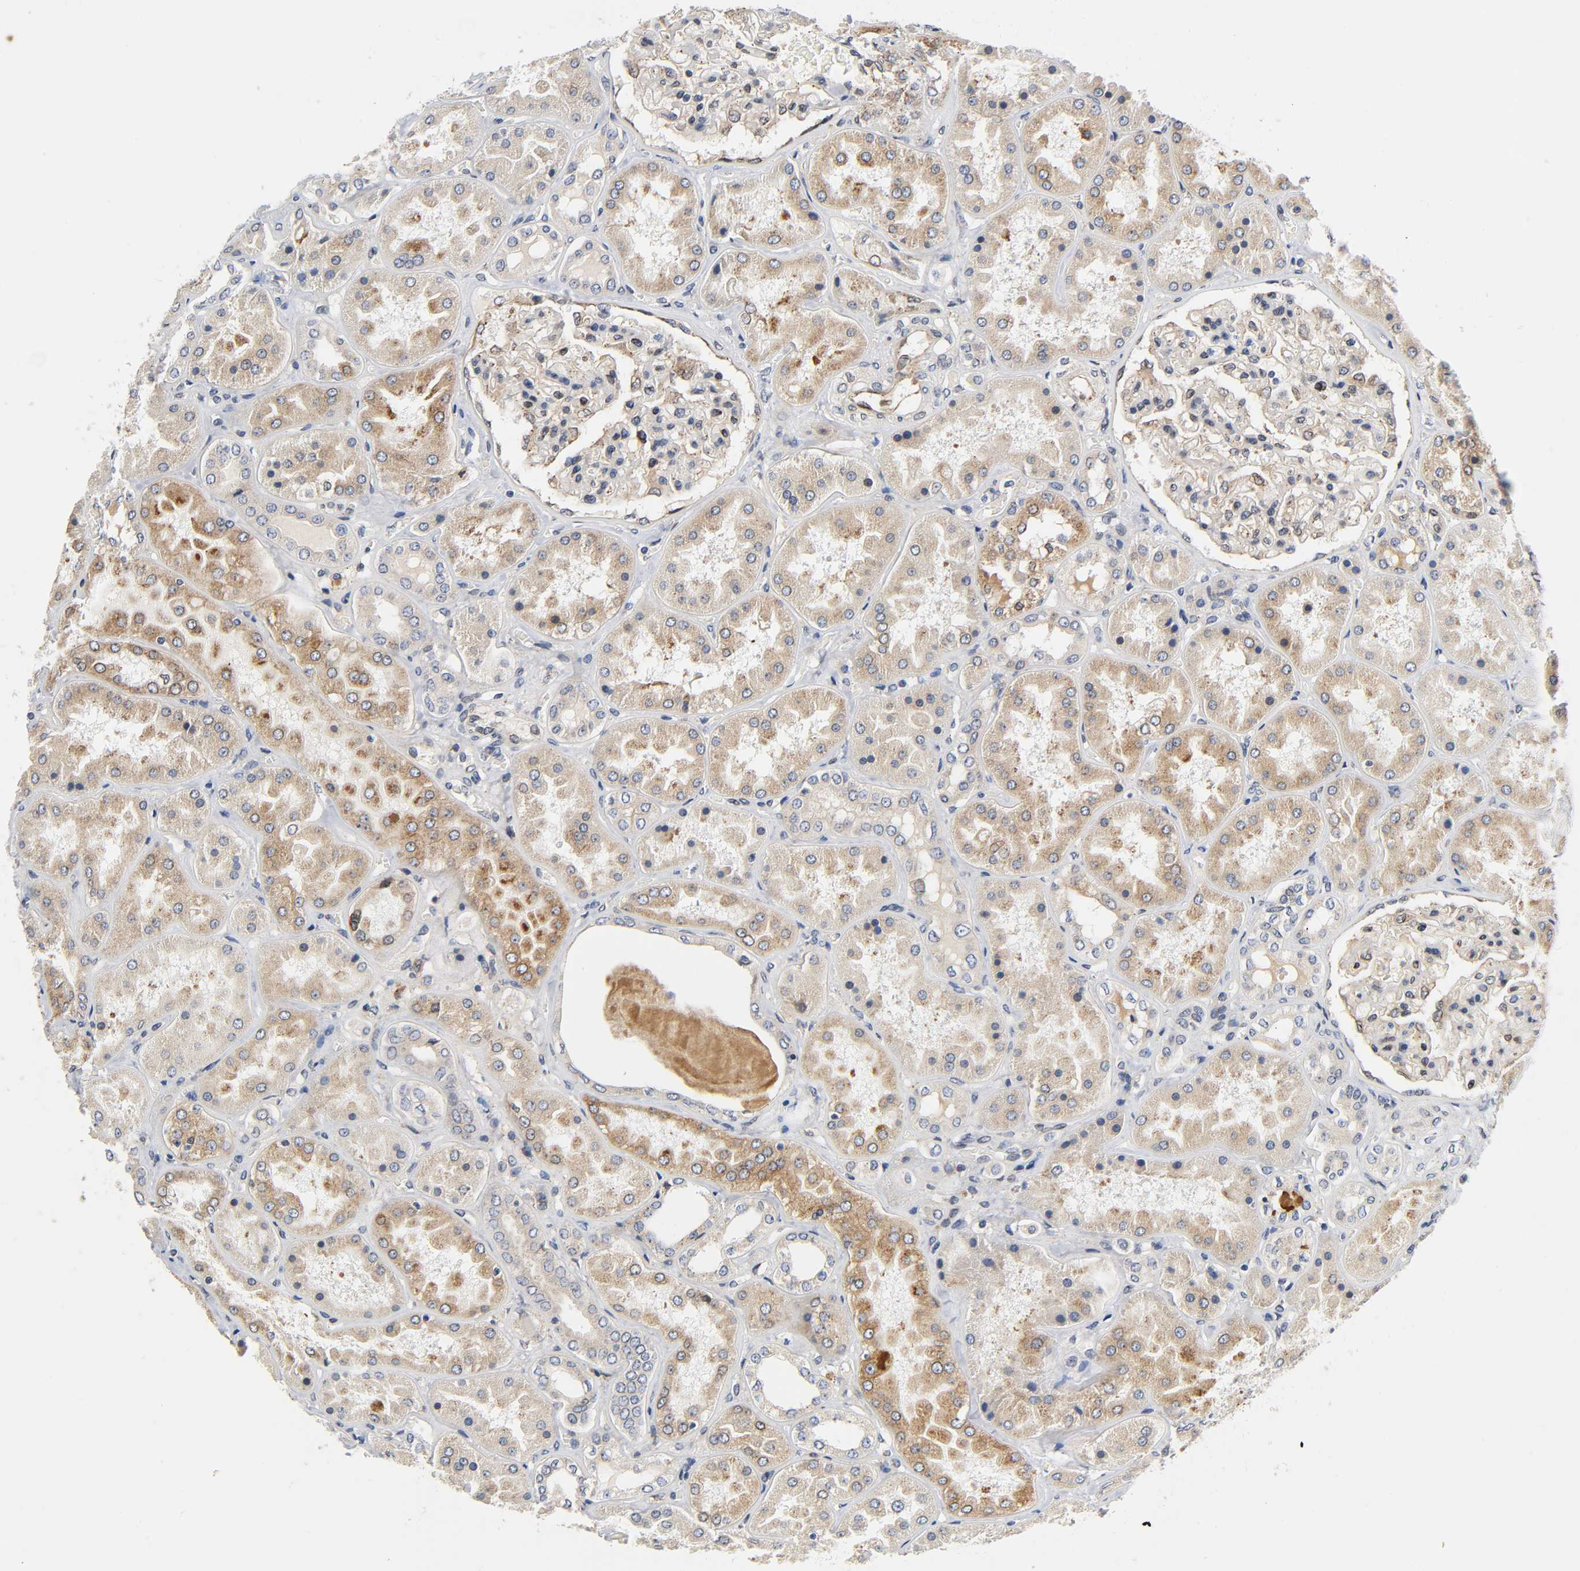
{"staining": {"intensity": "moderate", "quantity": ">75%", "location": "cytoplasmic/membranous"}, "tissue": "kidney", "cell_type": "Cells in glomeruli", "image_type": "normal", "snomed": [{"axis": "morphology", "description": "Normal tissue, NOS"}, {"axis": "topography", "description": "Kidney"}], "caption": "Immunohistochemistry (IHC) of benign kidney demonstrates medium levels of moderate cytoplasmic/membranous expression in about >75% of cells in glomeruli. Immunohistochemistry (IHC) stains the protein of interest in brown and the nuclei are stained blue.", "gene": "ASB6", "patient": {"sex": "female", "age": 56}}